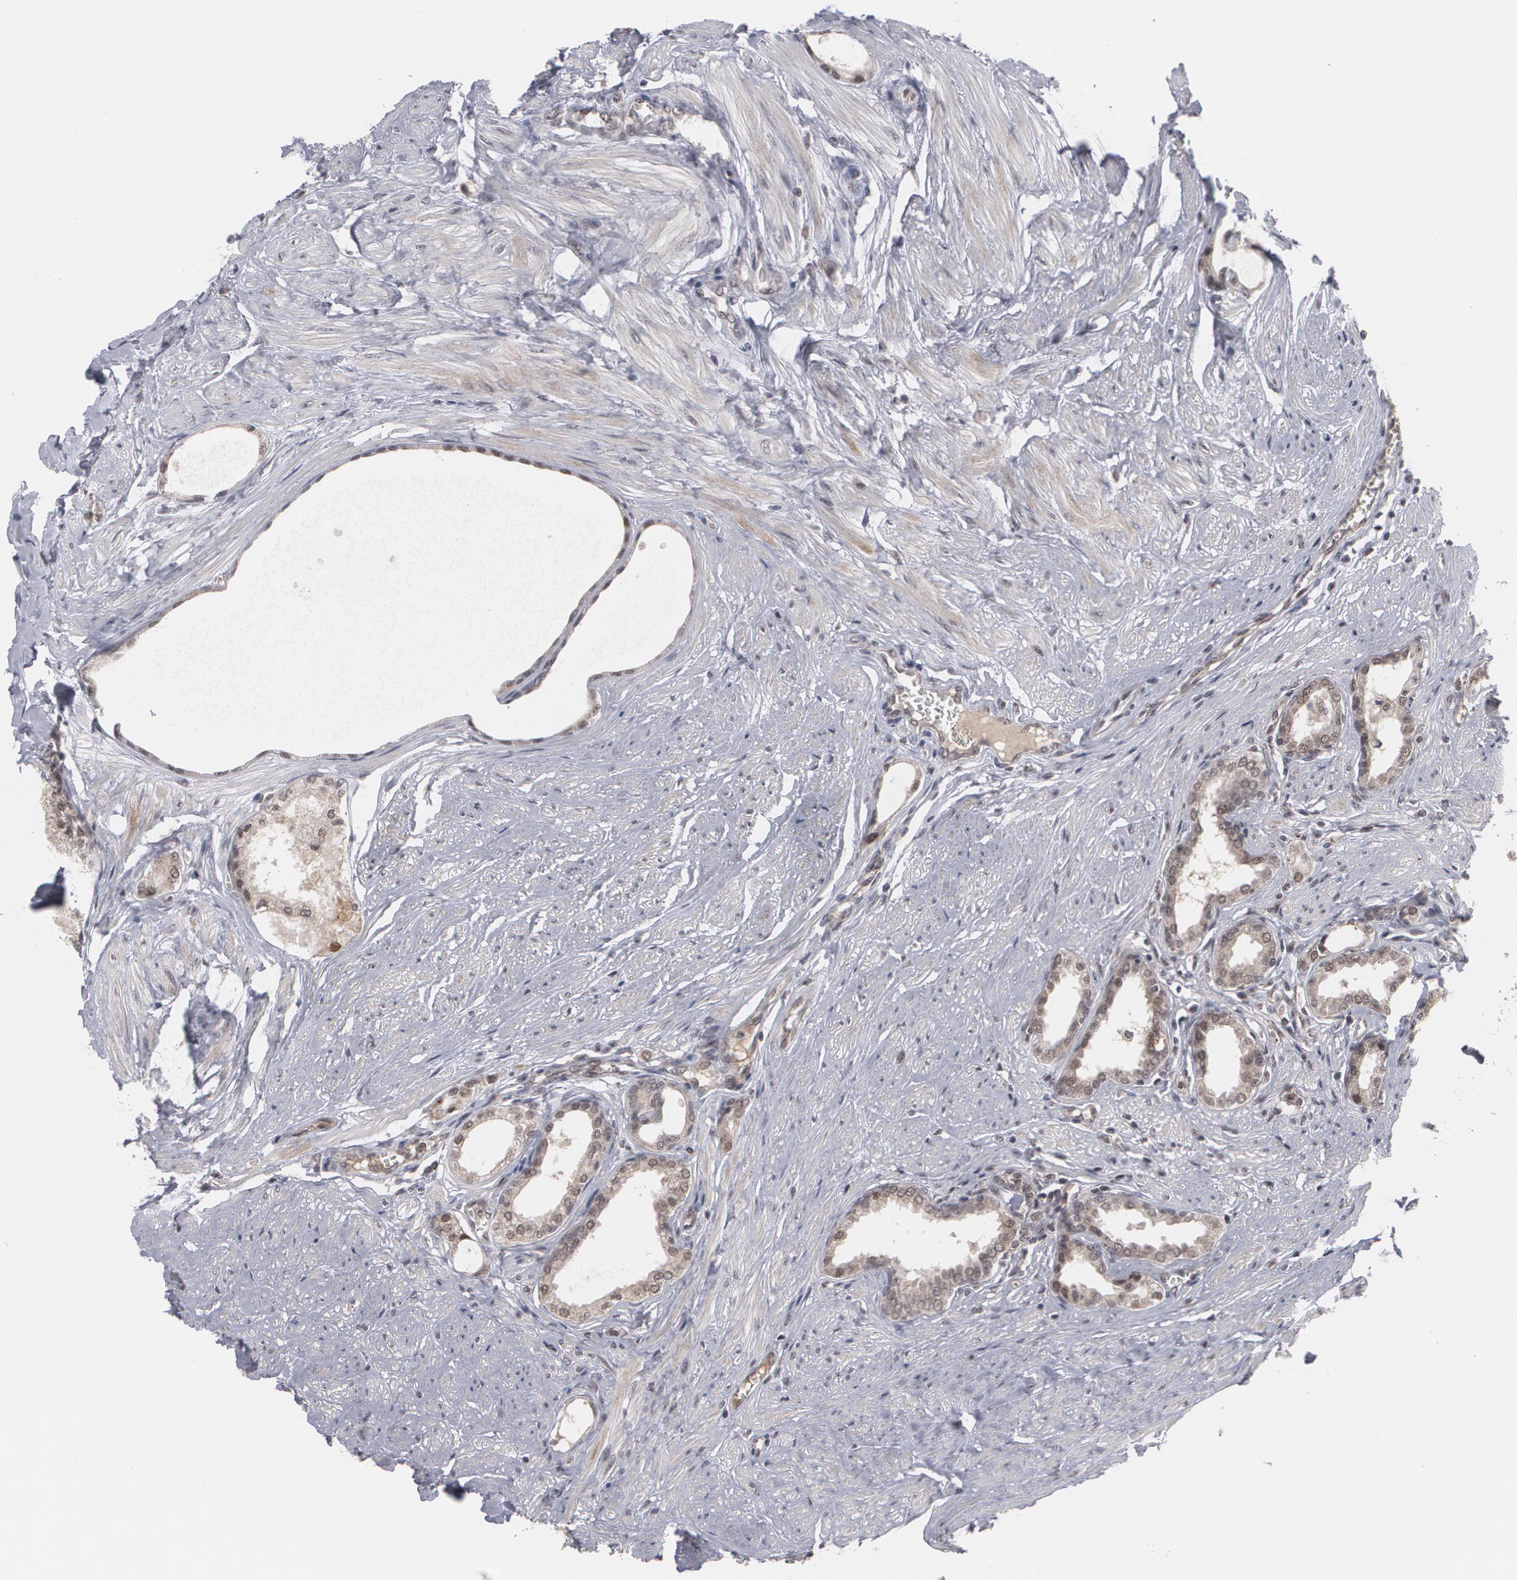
{"staining": {"intensity": "moderate", "quantity": ">75%", "location": "nuclear"}, "tissue": "prostate", "cell_type": "Glandular cells", "image_type": "normal", "snomed": [{"axis": "morphology", "description": "Normal tissue, NOS"}, {"axis": "topography", "description": "Prostate"}], "caption": "A photomicrograph of prostate stained for a protein shows moderate nuclear brown staining in glandular cells. (Stains: DAB (3,3'-diaminobenzidine) in brown, nuclei in blue, Microscopy: brightfield microscopy at high magnification).", "gene": "INTS6L", "patient": {"sex": "male", "age": 64}}